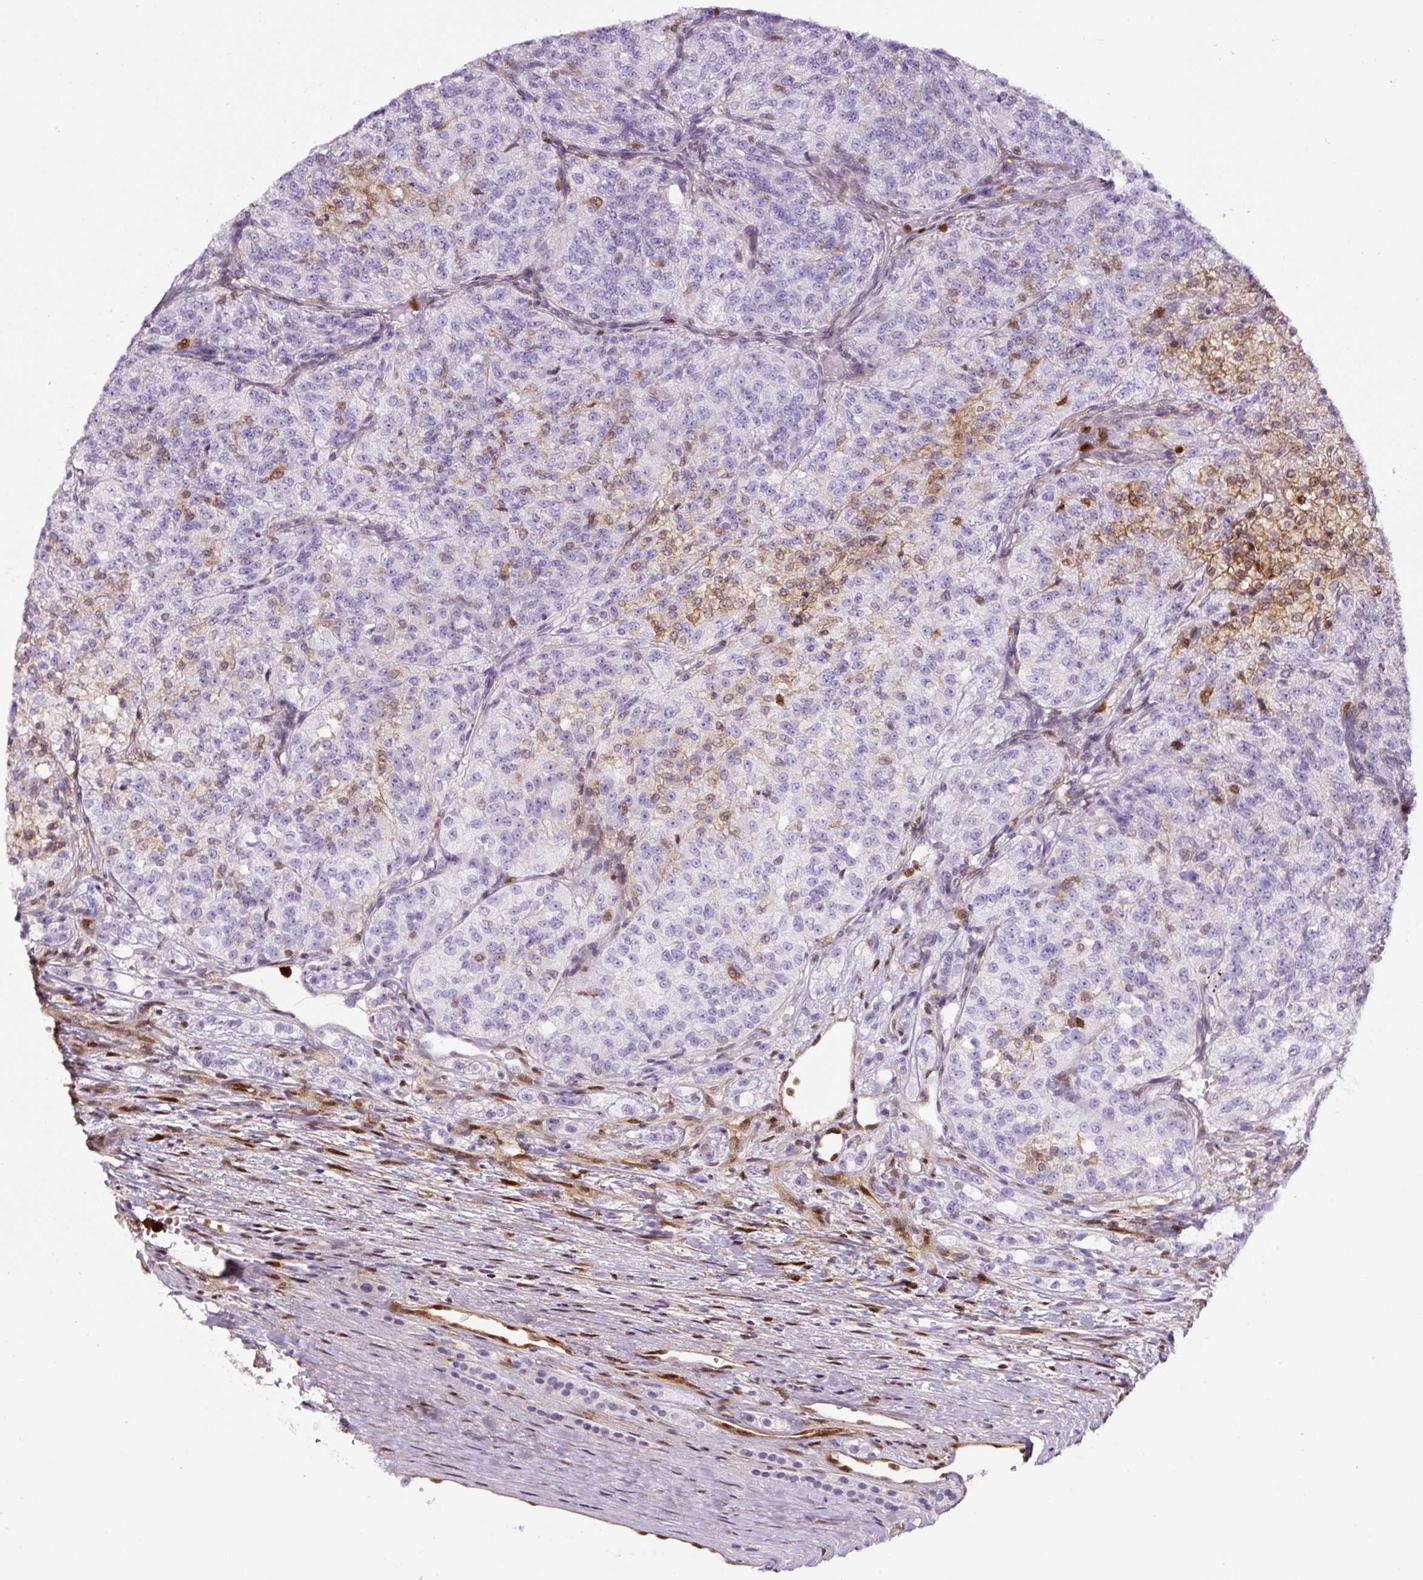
{"staining": {"intensity": "negative", "quantity": "none", "location": "none"}, "tissue": "renal cancer", "cell_type": "Tumor cells", "image_type": "cancer", "snomed": [{"axis": "morphology", "description": "Adenocarcinoma, NOS"}, {"axis": "topography", "description": "Kidney"}], "caption": "Image shows no significant protein positivity in tumor cells of renal adenocarcinoma.", "gene": "ANXA1", "patient": {"sex": "female", "age": 63}}